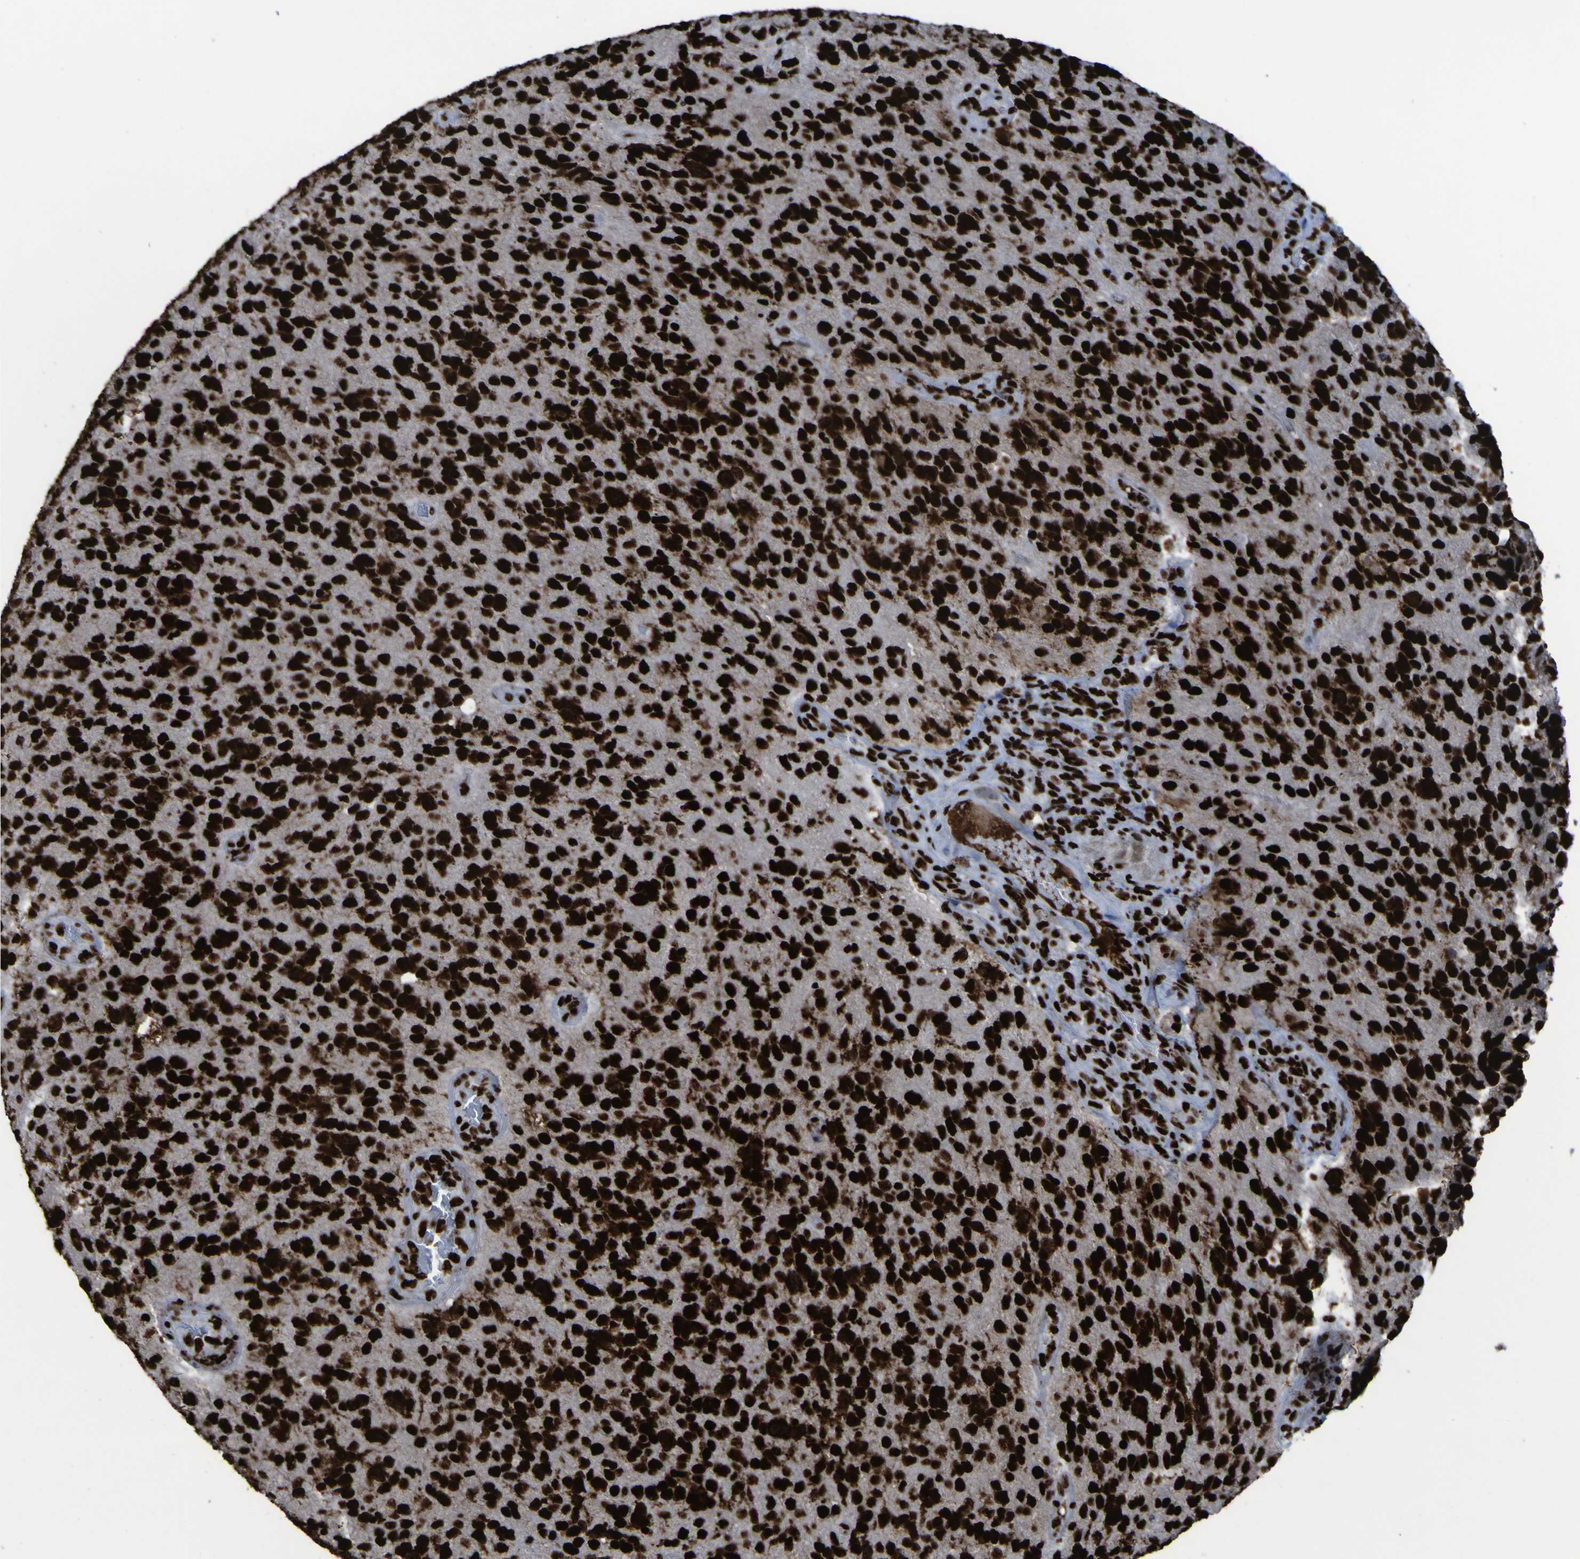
{"staining": {"intensity": "strong", "quantity": ">75%", "location": "nuclear"}, "tissue": "glioma", "cell_type": "Tumor cells", "image_type": "cancer", "snomed": [{"axis": "morphology", "description": "Glioma, malignant, High grade"}, {"axis": "topography", "description": "Brain"}], "caption": "IHC staining of malignant high-grade glioma, which demonstrates high levels of strong nuclear expression in about >75% of tumor cells indicating strong nuclear protein expression. The staining was performed using DAB (3,3'-diaminobenzidine) (brown) for protein detection and nuclei were counterstained in hematoxylin (blue).", "gene": "NPM1", "patient": {"sex": "female", "age": 58}}